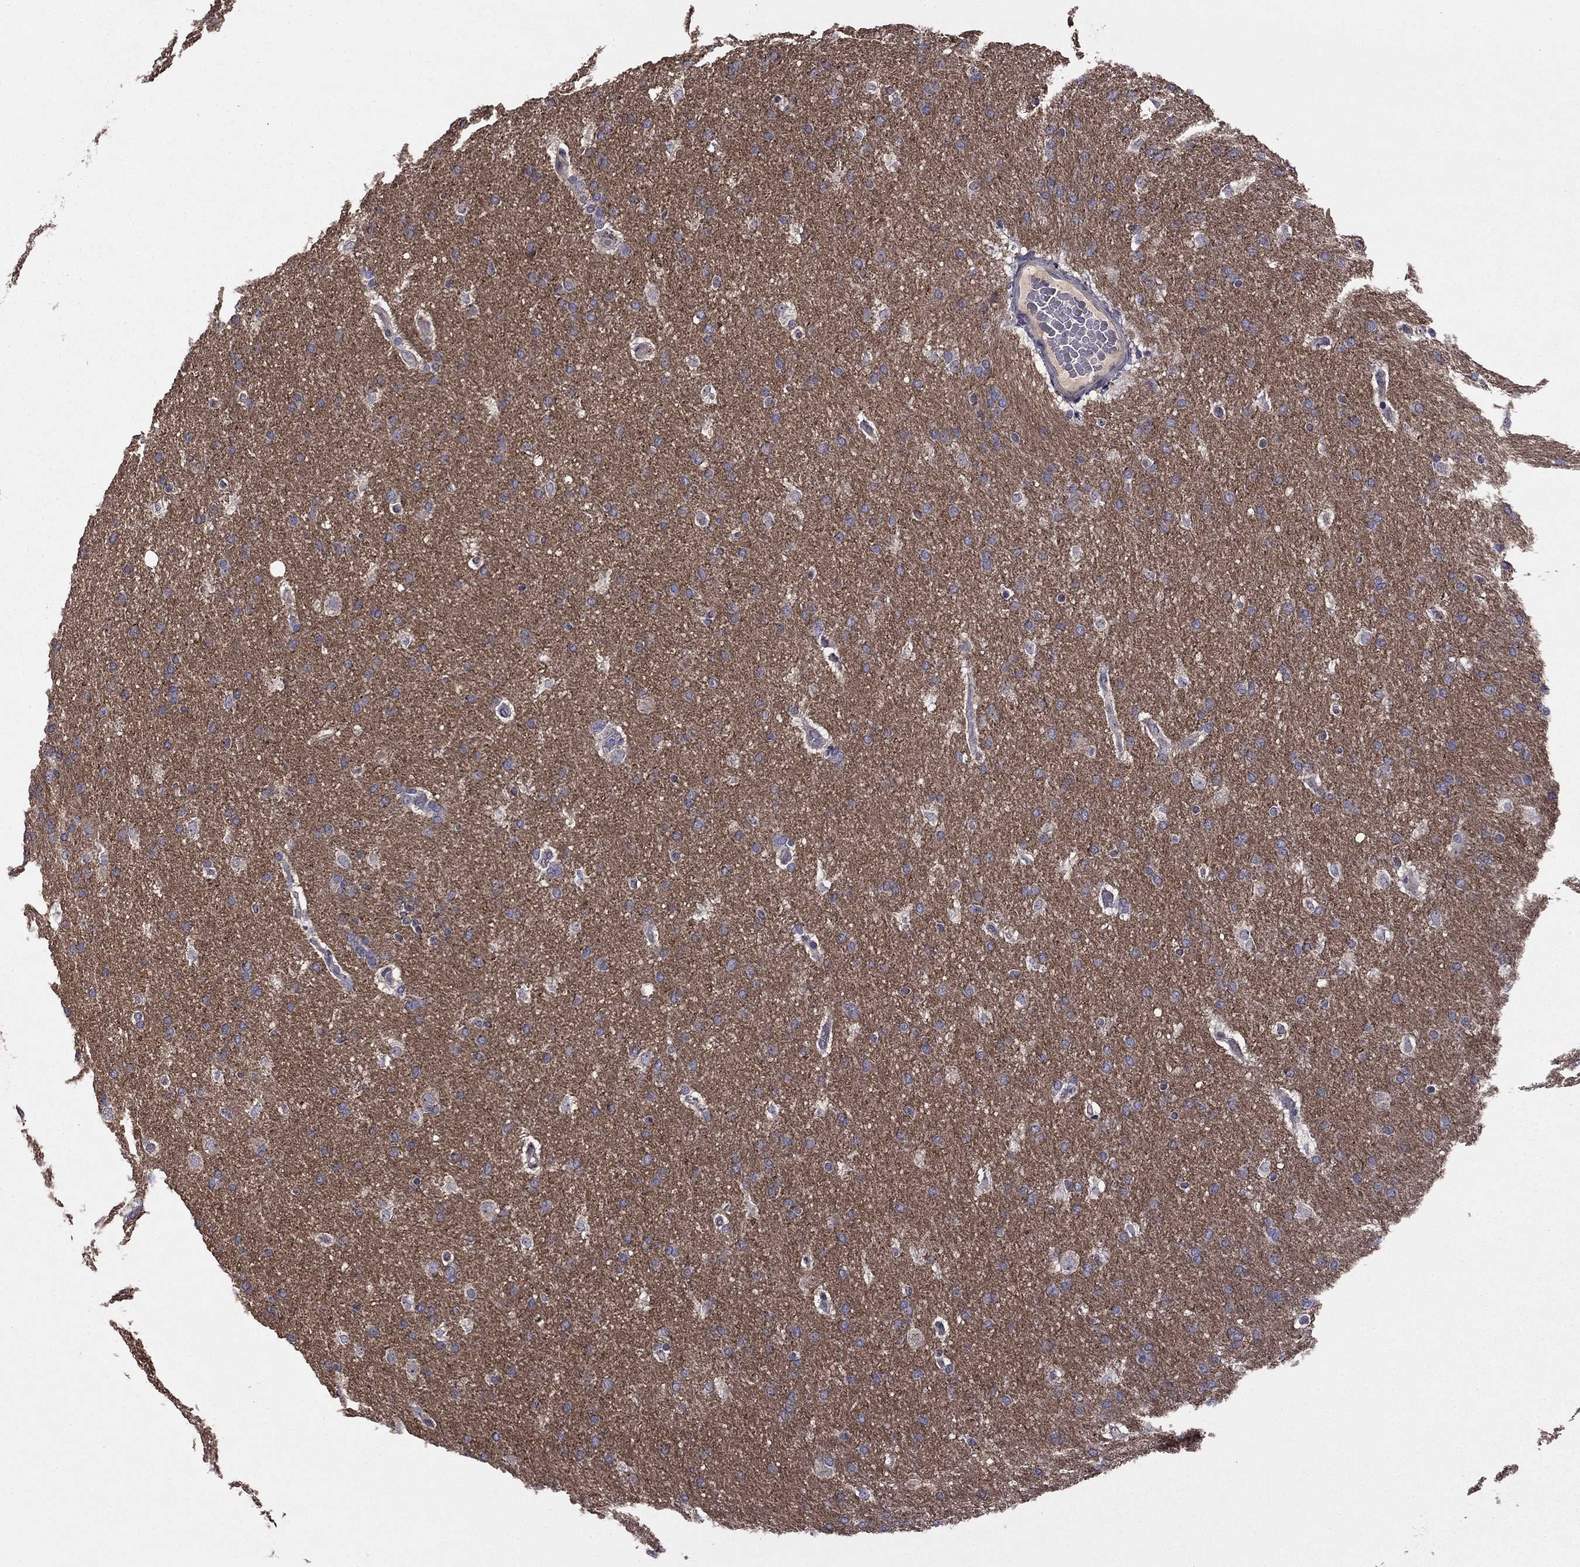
{"staining": {"intensity": "negative", "quantity": "none", "location": "none"}, "tissue": "glioma", "cell_type": "Tumor cells", "image_type": "cancer", "snomed": [{"axis": "morphology", "description": "Glioma, malignant, Low grade"}, {"axis": "topography", "description": "Brain"}], "caption": "Low-grade glioma (malignant) was stained to show a protein in brown. There is no significant positivity in tumor cells.", "gene": "HCN1", "patient": {"sex": "female", "age": 37}}